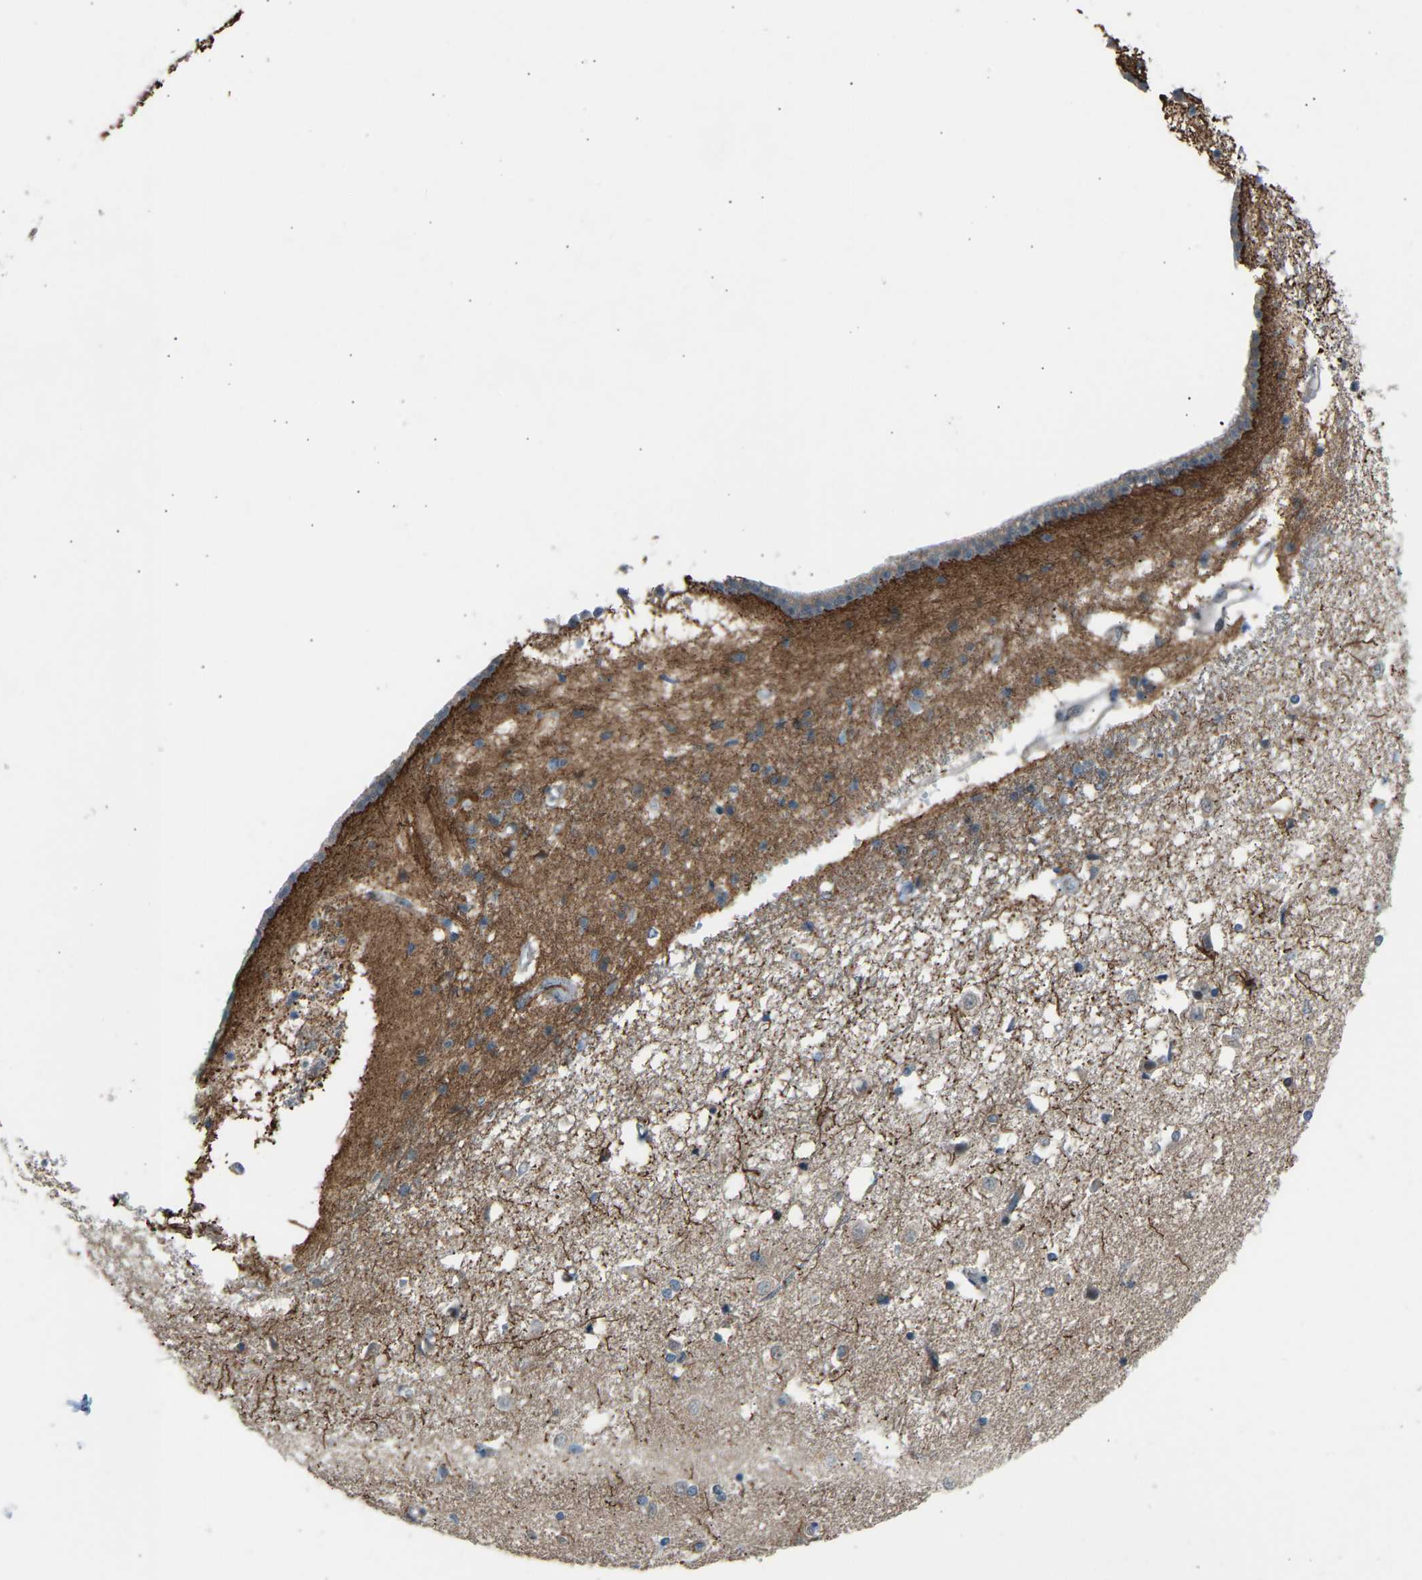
{"staining": {"intensity": "negative", "quantity": "none", "location": "none"}, "tissue": "caudate", "cell_type": "Glial cells", "image_type": "normal", "snomed": [{"axis": "morphology", "description": "Normal tissue, NOS"}, {"axis": "topography", "description": "Lateral ventricle wall"}], "caption": "This is a photomicrograph of IHC staining of normal caudate, which shows no staining in glial cells.", "gene": "VPS41", "patient": {"sex": "male", "age": 45}}